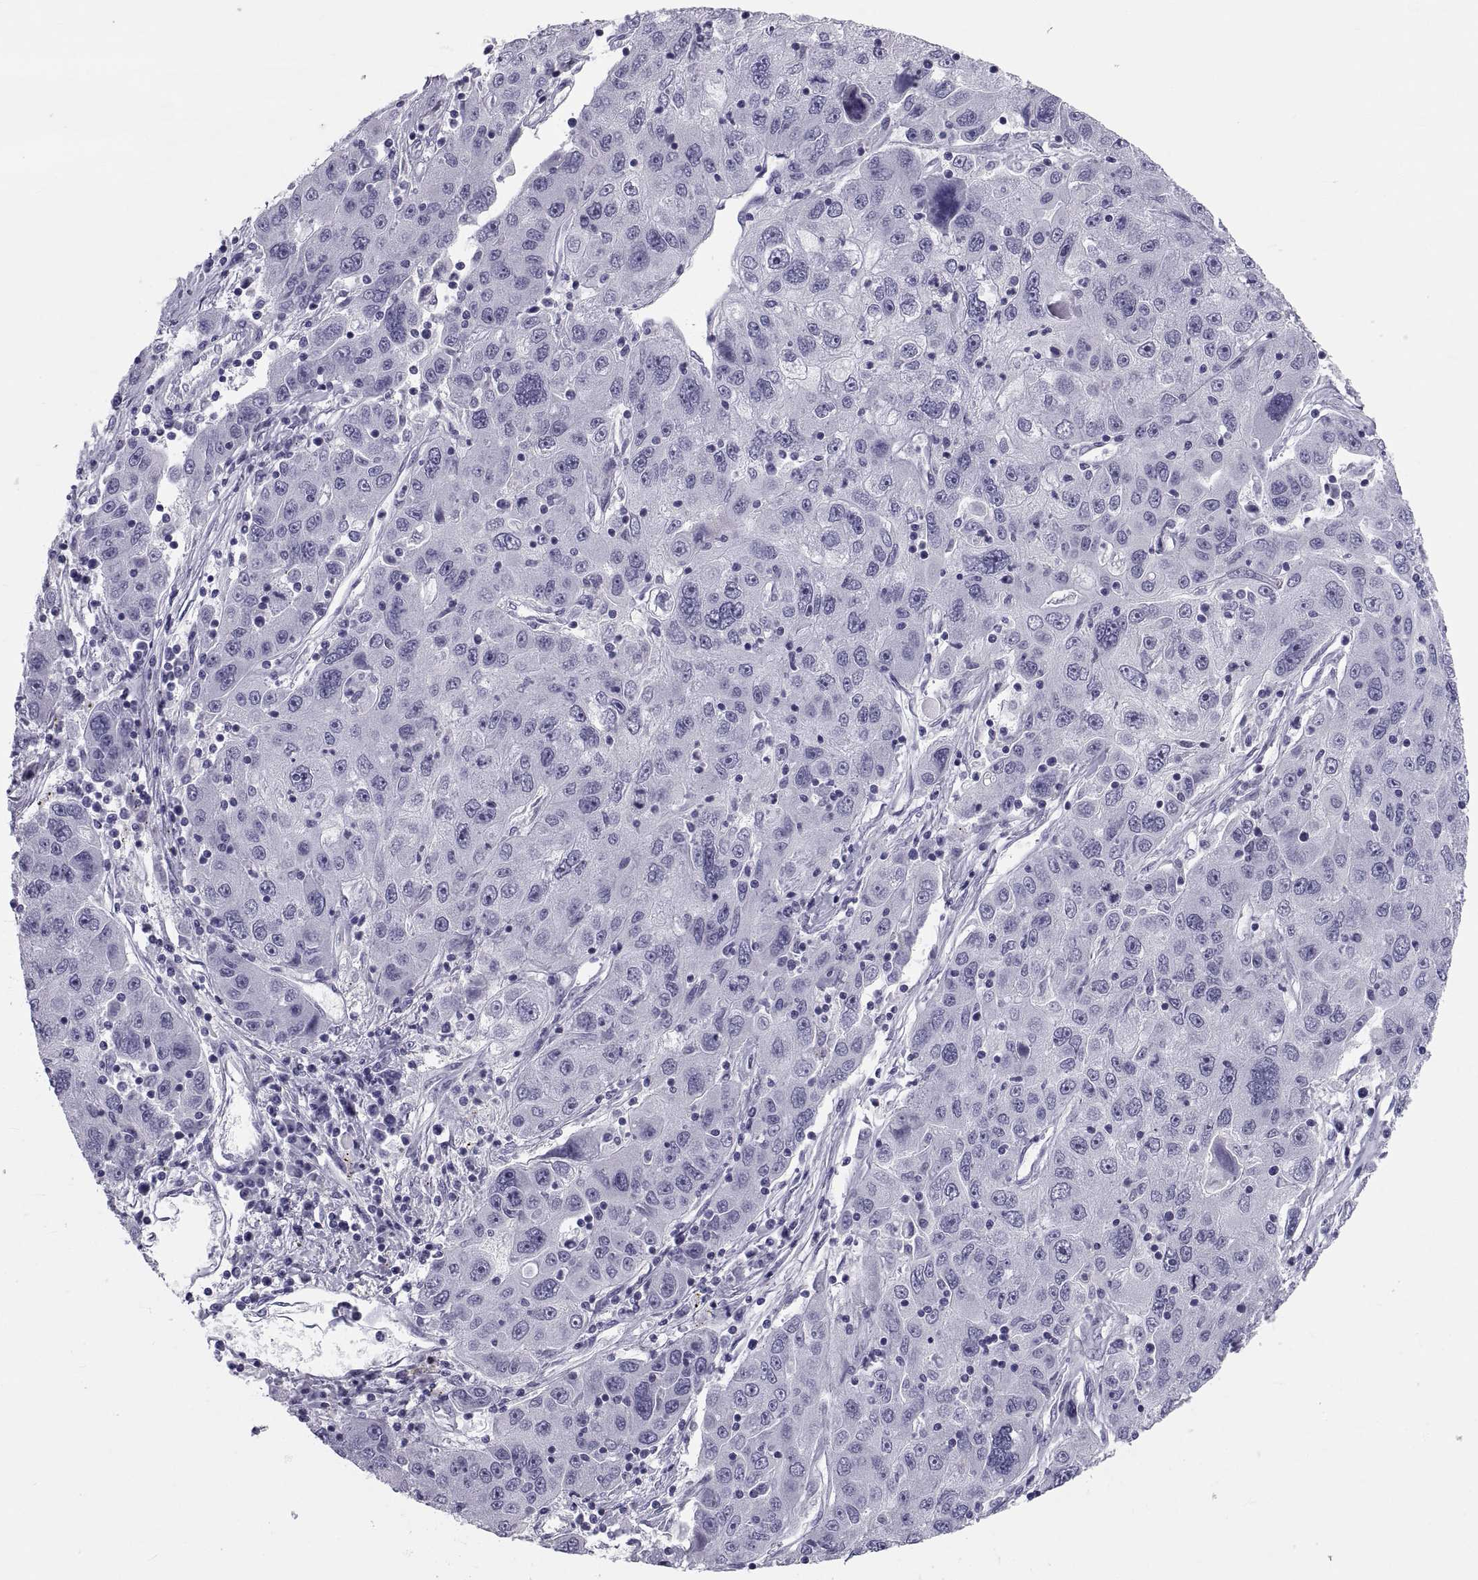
{"staining": {"intensity": "negative", "quantity": "none", "location": "none"}, "tissue": "stomach cancer", "cell_type": "Tumor cells", "image_type": "cancer", "snomed": [{"axis": "morphology", "description": "Adenocarcinoma, NOS"}, {"axis": "topography", "description": "Stomach"}], "caption": "An immunohistochemistry (IHC) histopathology image of stomach adenocarcinoma is shown. There is no staining in tumor cells of stomach adenocarcinoma.", "gene": "DEFB129", "patient": {"sex": "male", "age": 56}}